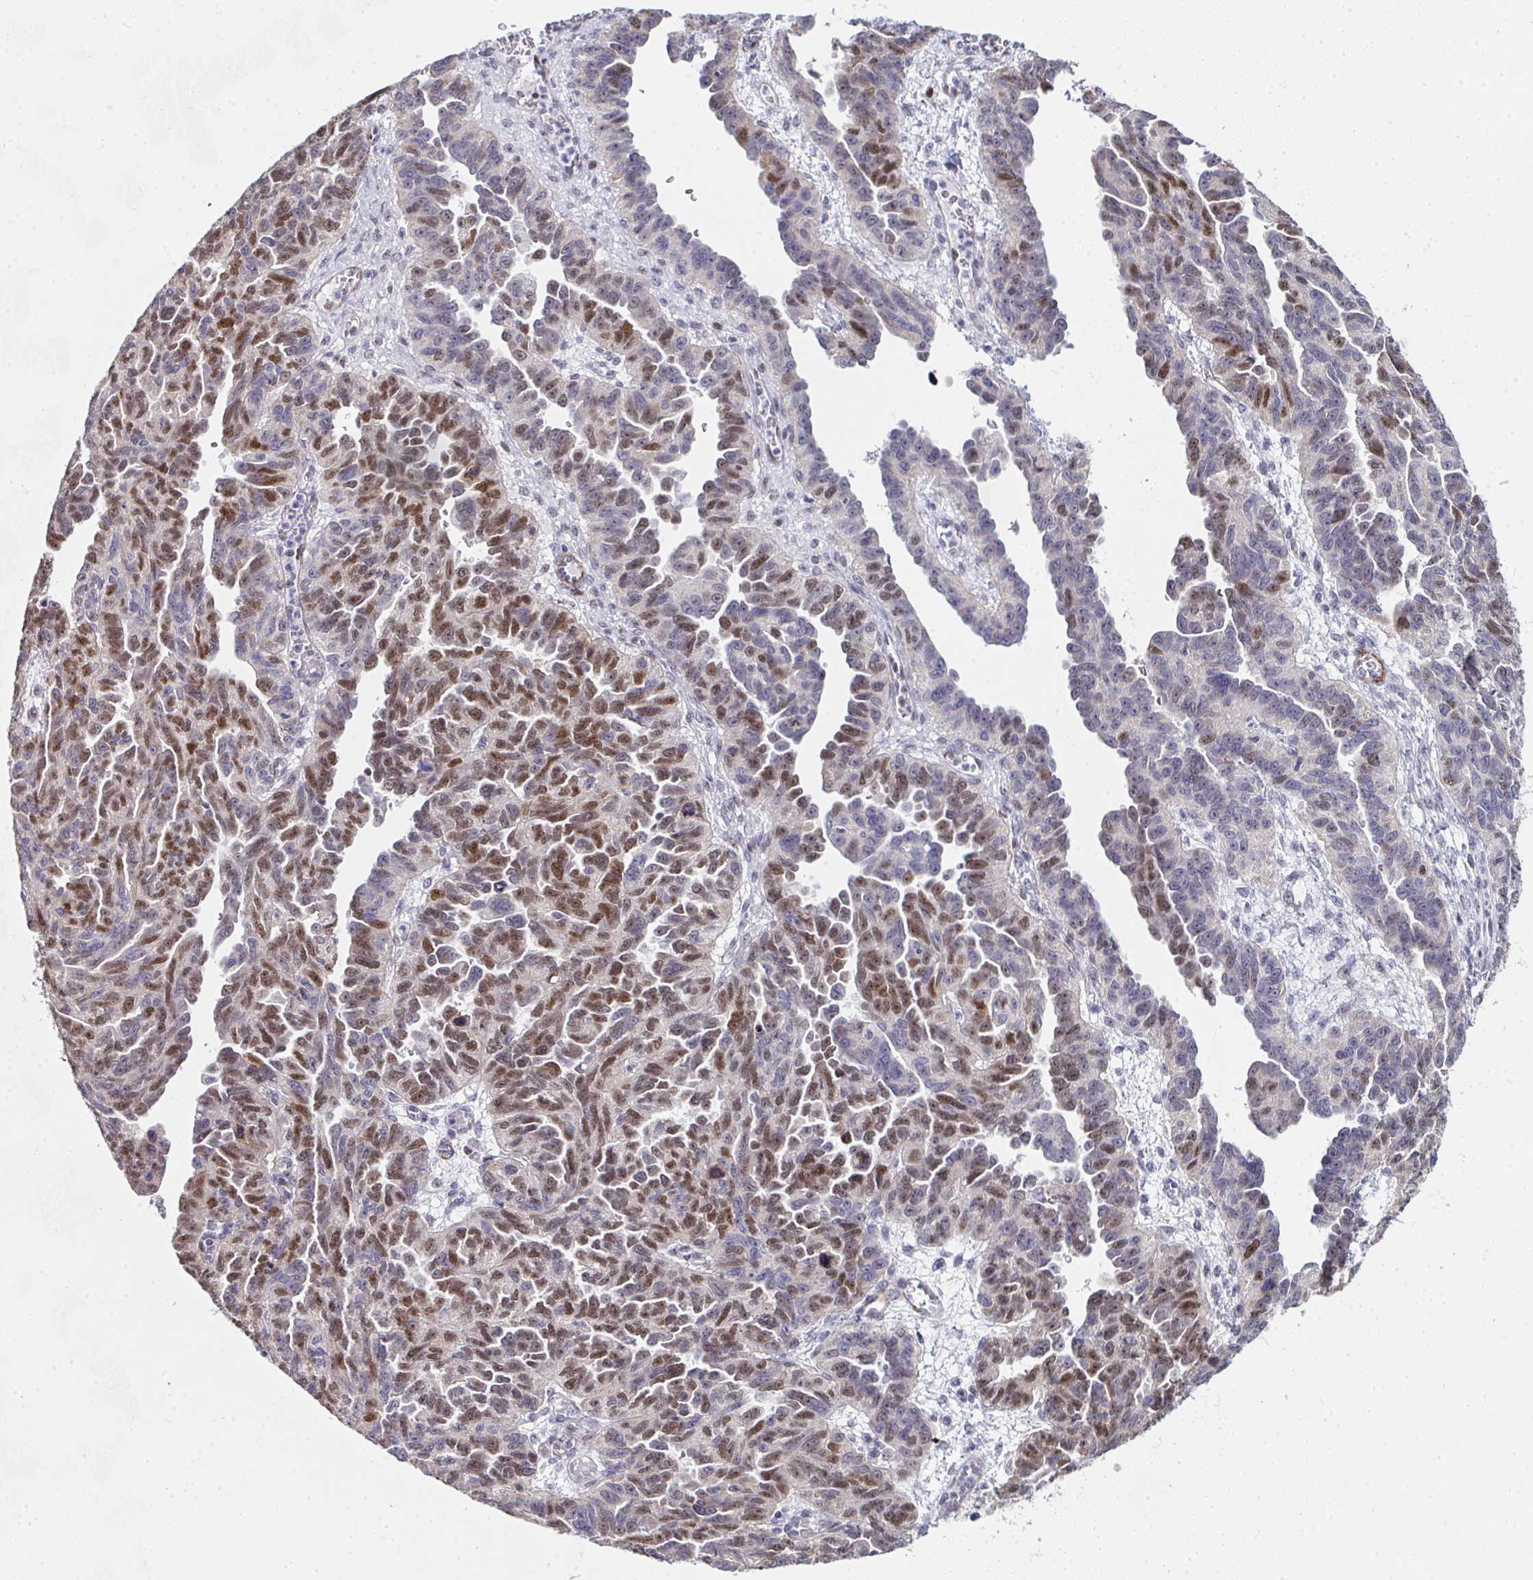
{"staining": {"intensity": "moderate", "quantity": ">75%", "location": "nuclear"}, "tissue": "ovarian cancer", "cell_type": "Tumor cells", "image_type": "cancer", "snomed": [{"axis": "morphology", "description": "Cystadenocarcinoma, serous, NOS"}, {"axis": "topography", "description": "Ovary"}], "caption": "IHC micrograph of ovarian cancer (serous cystadenocarcinoma) stained for a protein (brown), which shows medium levels of moderate nuclear expression in approximately >75% of tumor cells.", "gene": "GINS2", "patient": {"sex": "female", "age": 64}}